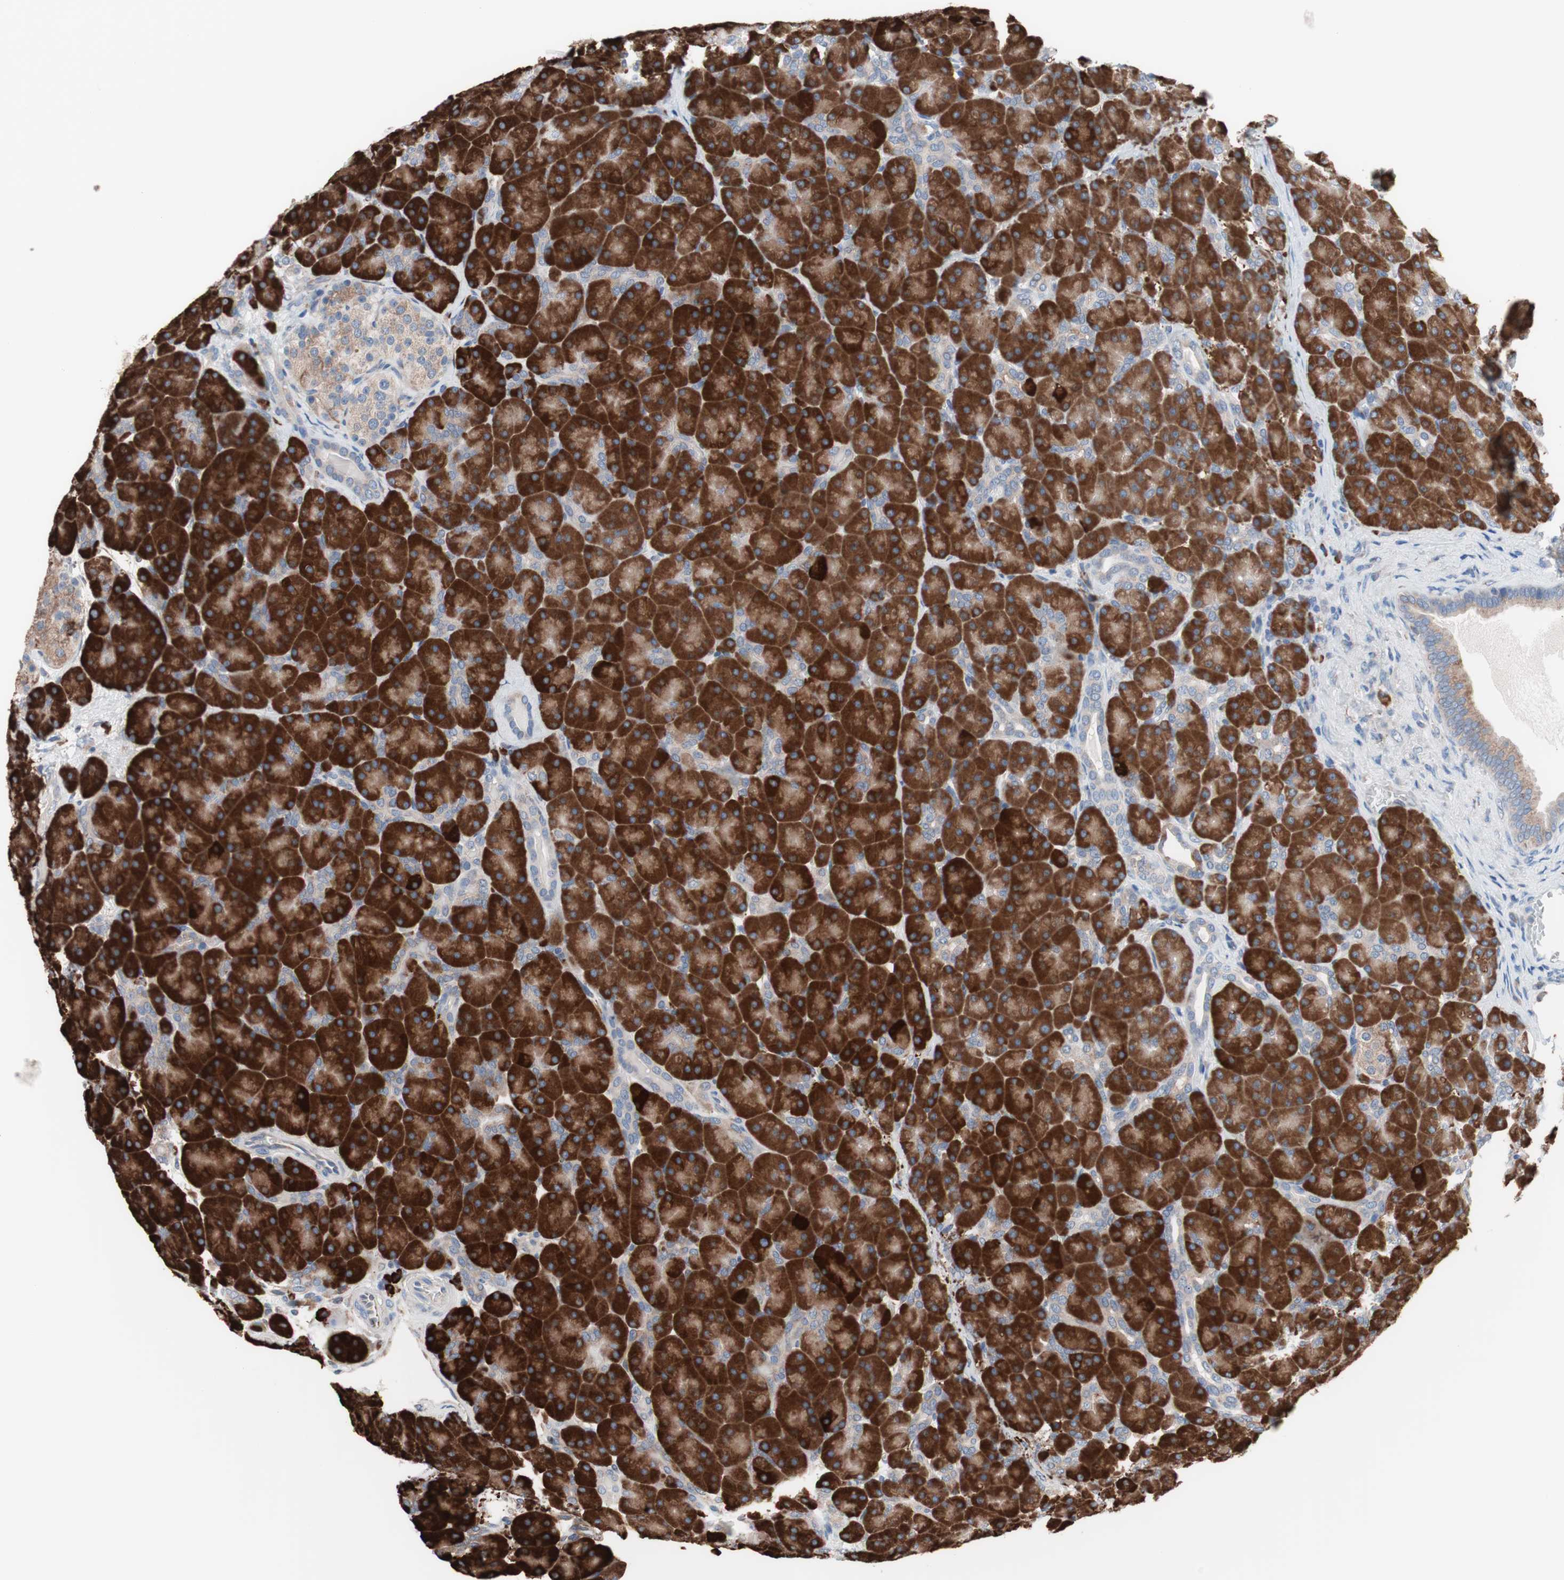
{"staining": {"intensity": "strong", "quantity": ">75%", "location": "cytoplasmic/membranous"}, "tissue": "pancreas", "cell_type": "Exocrine glandular cells", "image_type": "normal", "snomed": [{"axis": "morphology", "description": "Normal tissue, NOS"}, {"axis": "topography", "description": "Pancreas"}], "caption": "Brown immunohistochemical staining in benign human pancreas reveals strong cytoplasmic/membranous positivity in about >75% of exocrine glandular cells.", "gene": "SLC27A4", "patient": {"sex": "male", "age": 66}}